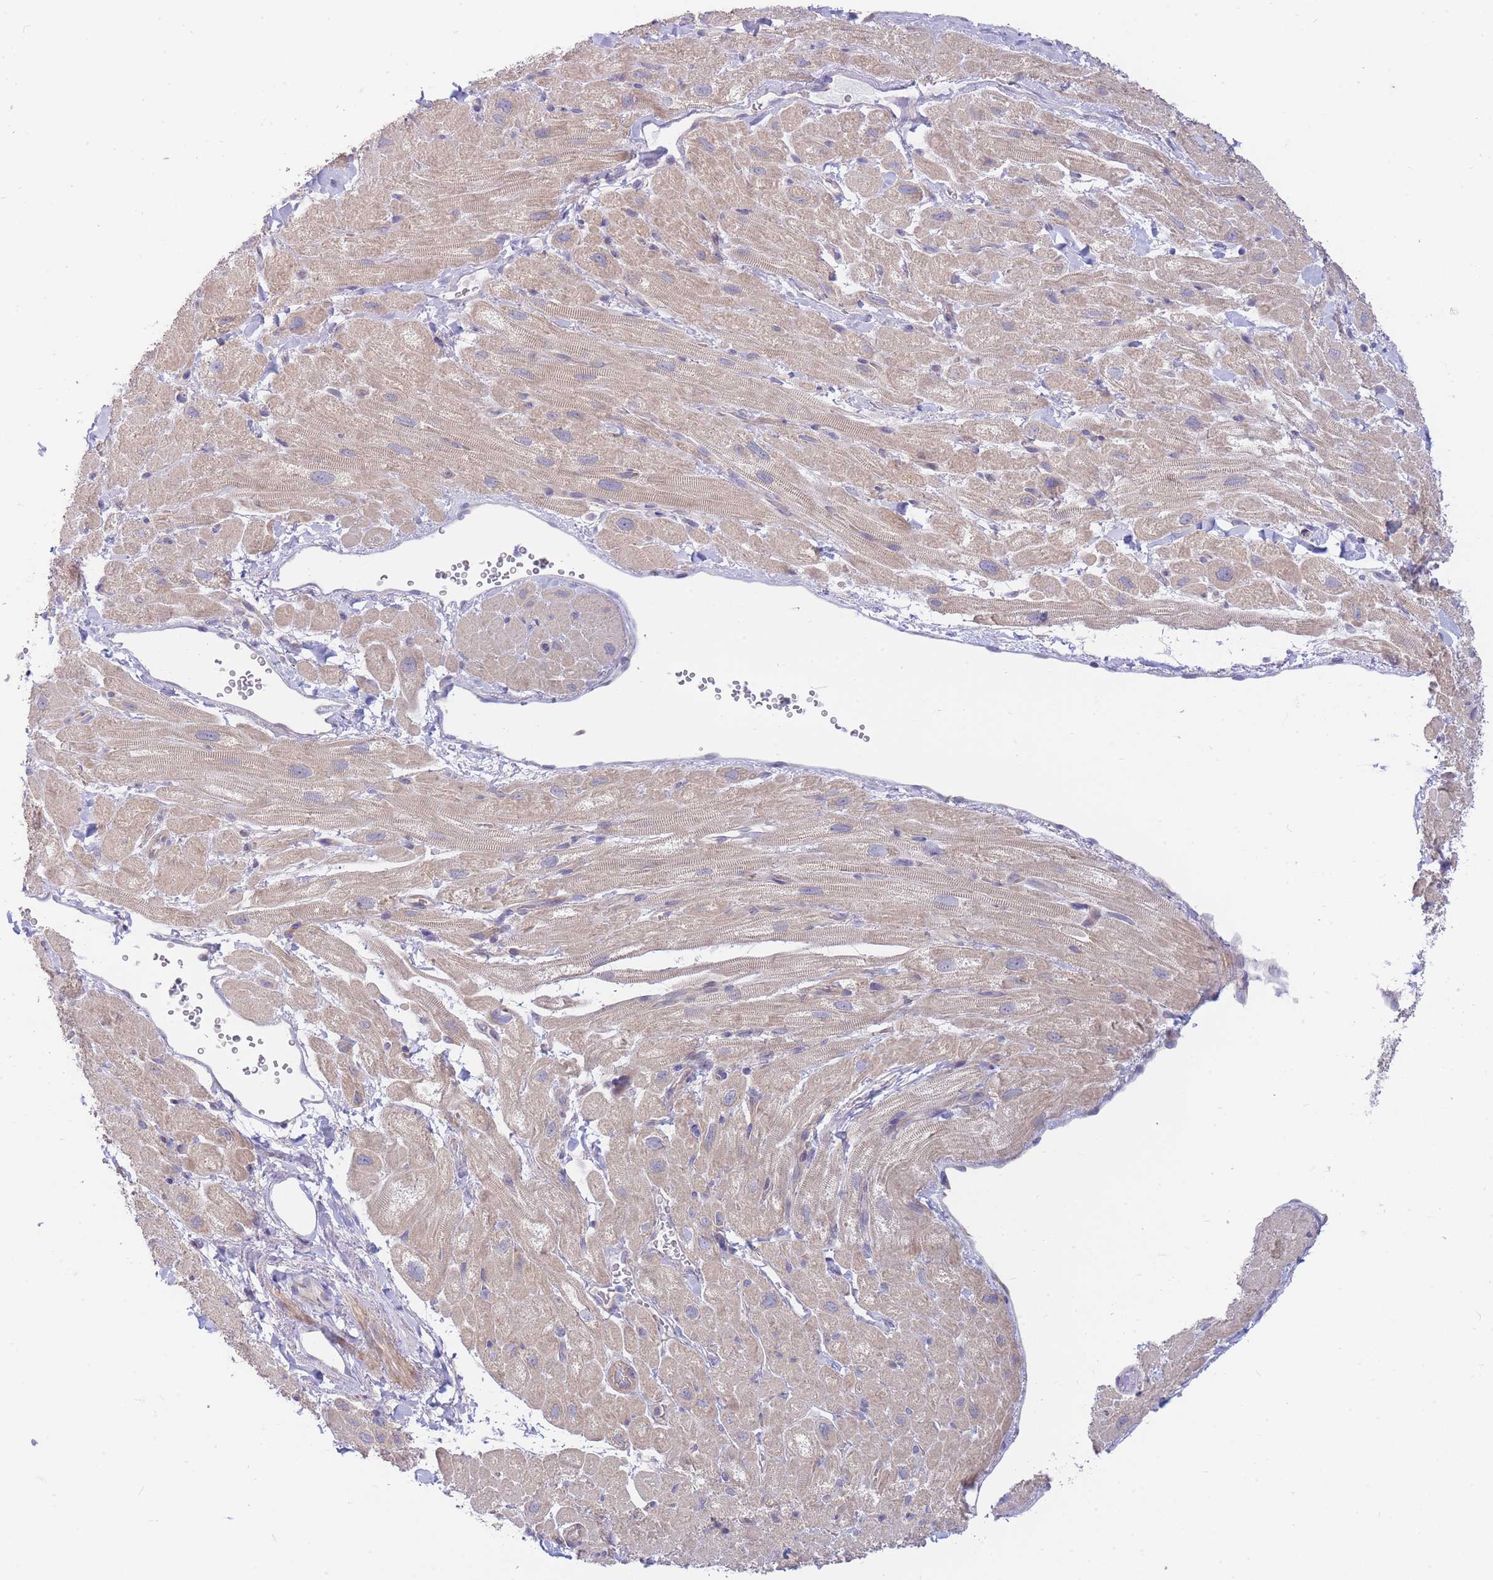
{"staining": {"intensity": "weak", "quantity": ">75%", "location": "cytoplasmic/membranous"}, "tissue": "heart muscle", "cell_type": "Cardiomyocytes", "image_type": "normal", "snomed": [{"axis": "morphology", "description": "Normal tissue, NOS"}, {"axis": "topography", "description": "Heart"}], "caption": "This is a histology image of immunohistochemistry staining of benign heart muscle, which shows weak positivity in the cytoplasmic/membranous of cardiomyocytes.", "gene": "SUGT1", "patient": {"sex": "male", "age": 65}}